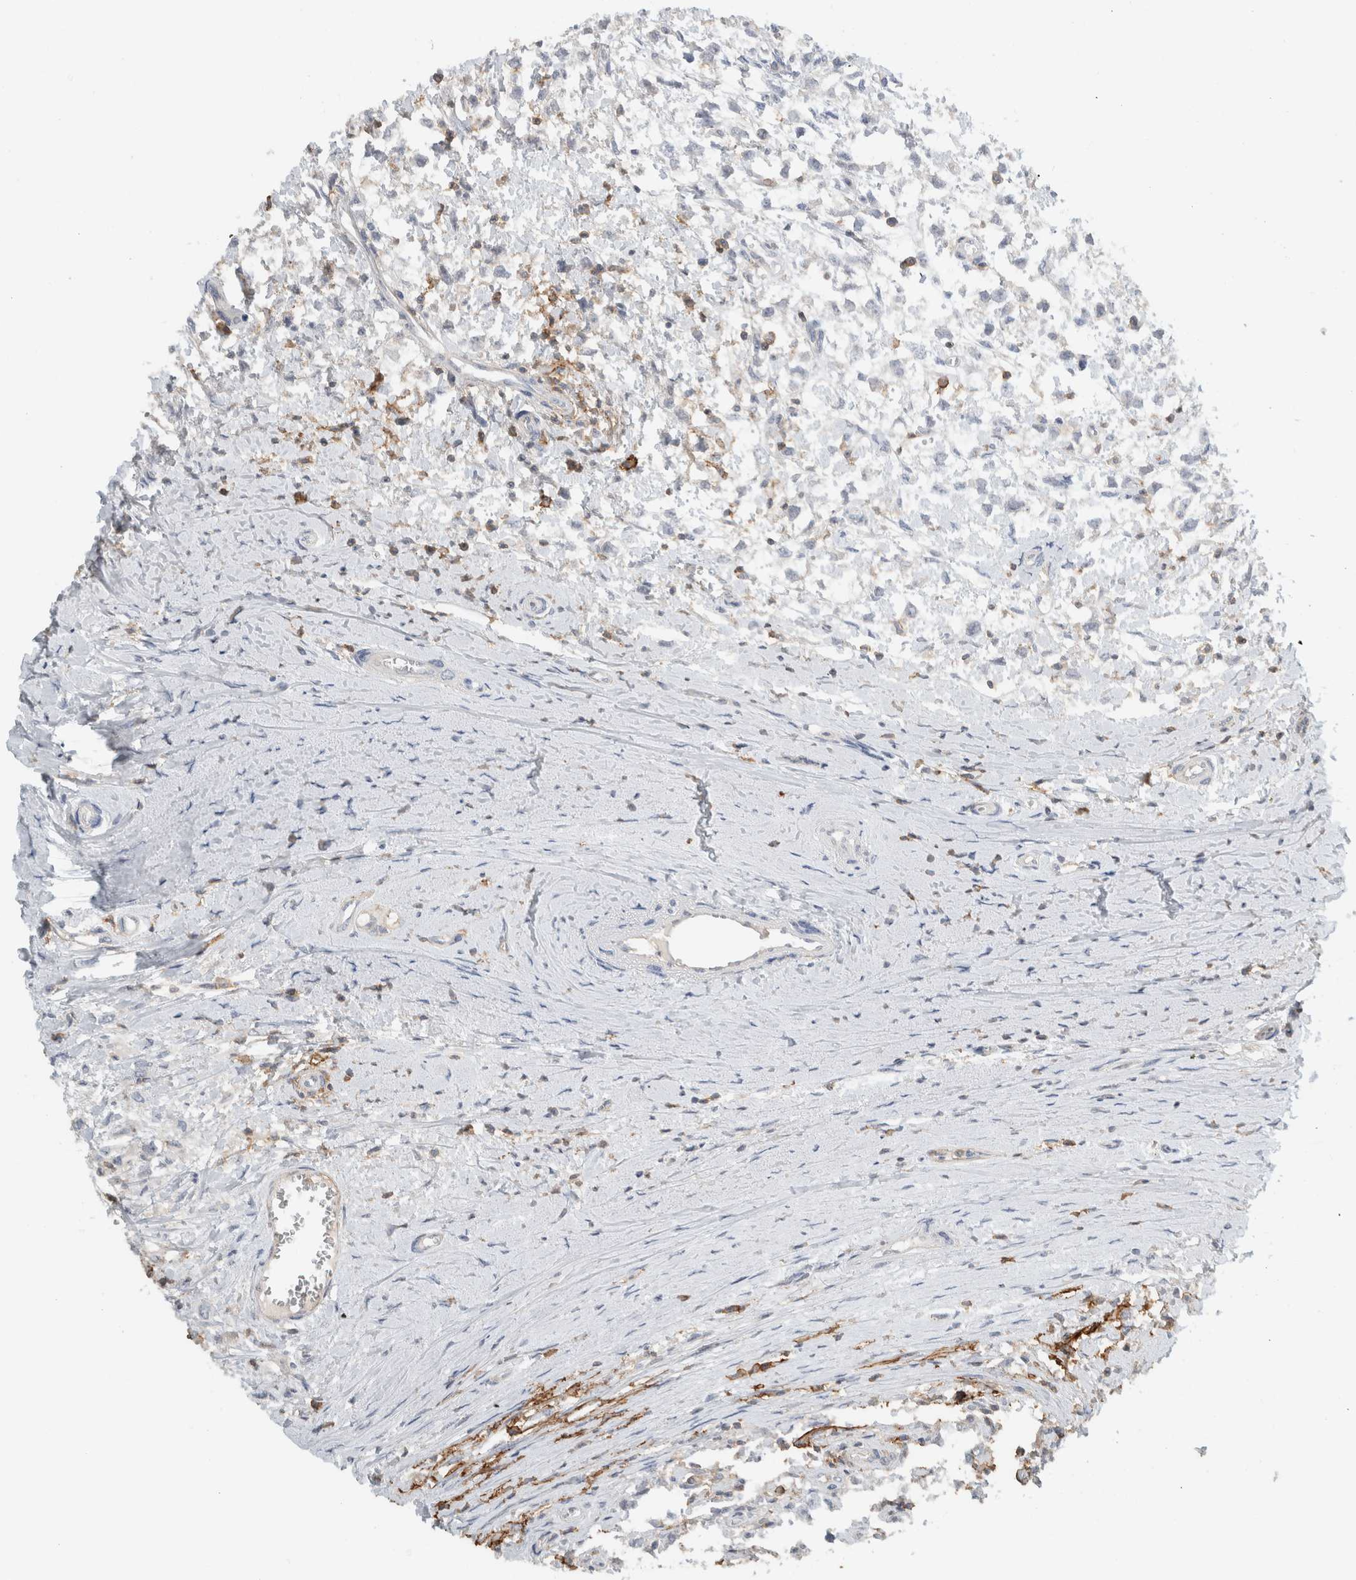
{"staining": {"intensity": "moderate", "quantity": "<25%", "location": "cytoplasmic/membranous"}, "tissue": "testis cancer", "cell_type": "Tumor cells", "image_type": "cancer", "snomed": [{"axis": "morphology", "description": "Seminoma, NOS"}, {"axis": "morphology", "description": "Carcinoma, Embryonal, NOS"}, {"axis": "topography", "description": "Testis"}], "caption": "A high-resolution histopathology image shows immunohistochemistry (IHC) staining of testis cancer (seminoma), which reveals moderate cytoplasmic/membranous positivity in approximately <25% of tumor cells.", "gene": "ERCC6L2", "patient": {"sex": "male", "age": 51}}